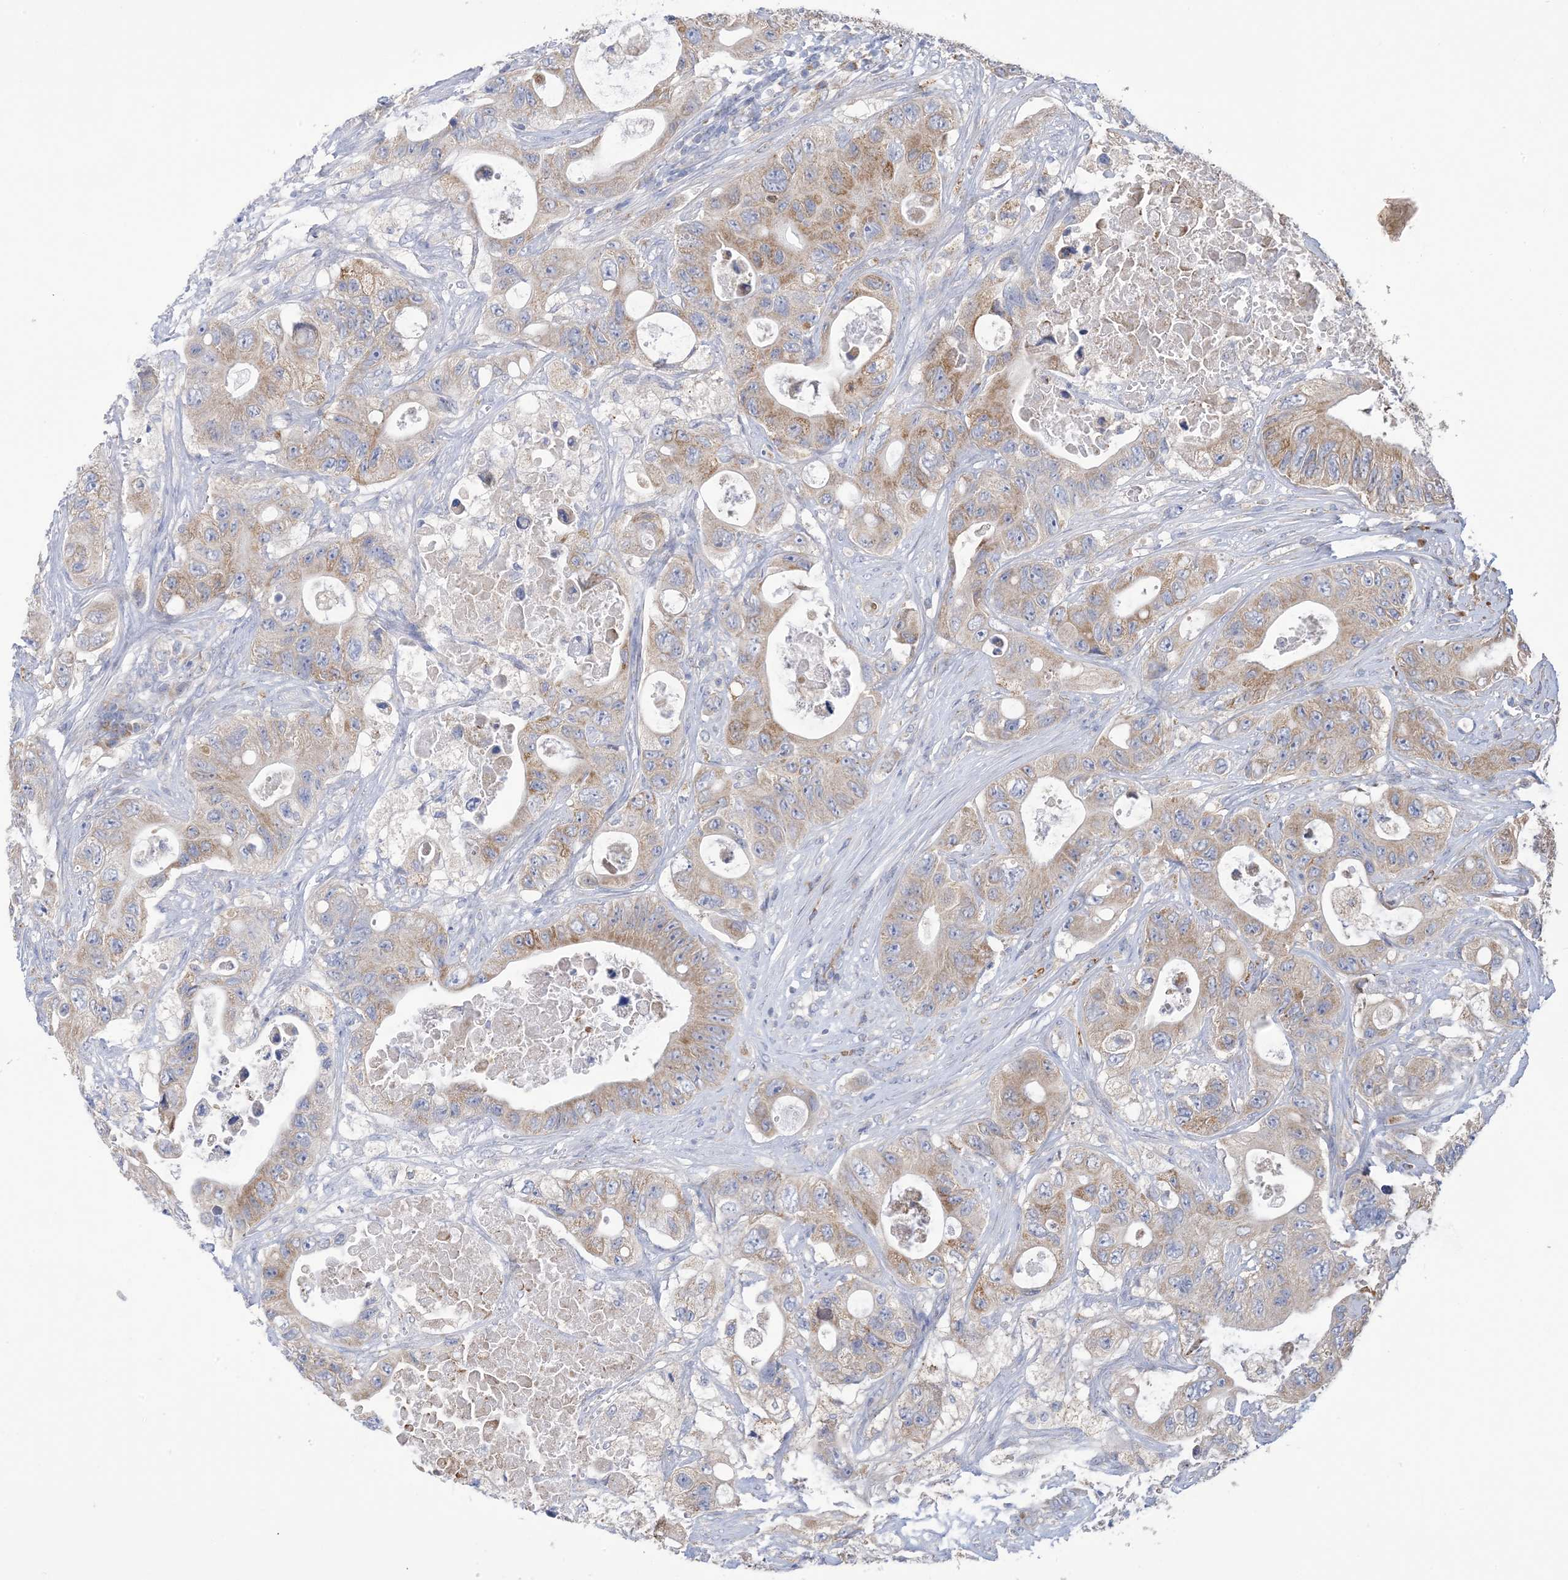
{"staining": {"intensity": "moderate", "quantity": "<25%", "location": "cytoplasmic/membranous"}, "tissue": "colorectal cancer", "cell_type": "Tumor cells", "image_type": "cancer", "snomed": [{"axis": "morphology", "description": "Adenocarcinoma, NOS"}, {"axis": "topography", "description": "Colon"}], "caption": "Immunohistochemical staining of human colorectal cancer (adenocarcinoma) displays low levels of moderate cytoplasmic/membranous protein positivity in about <25% of tumor cells. Ihc stains the protein of interest in brown and the nuclei are stained blue.", "gene": "CLEC16A", "patient": {"sex": "female", "age": 46}}